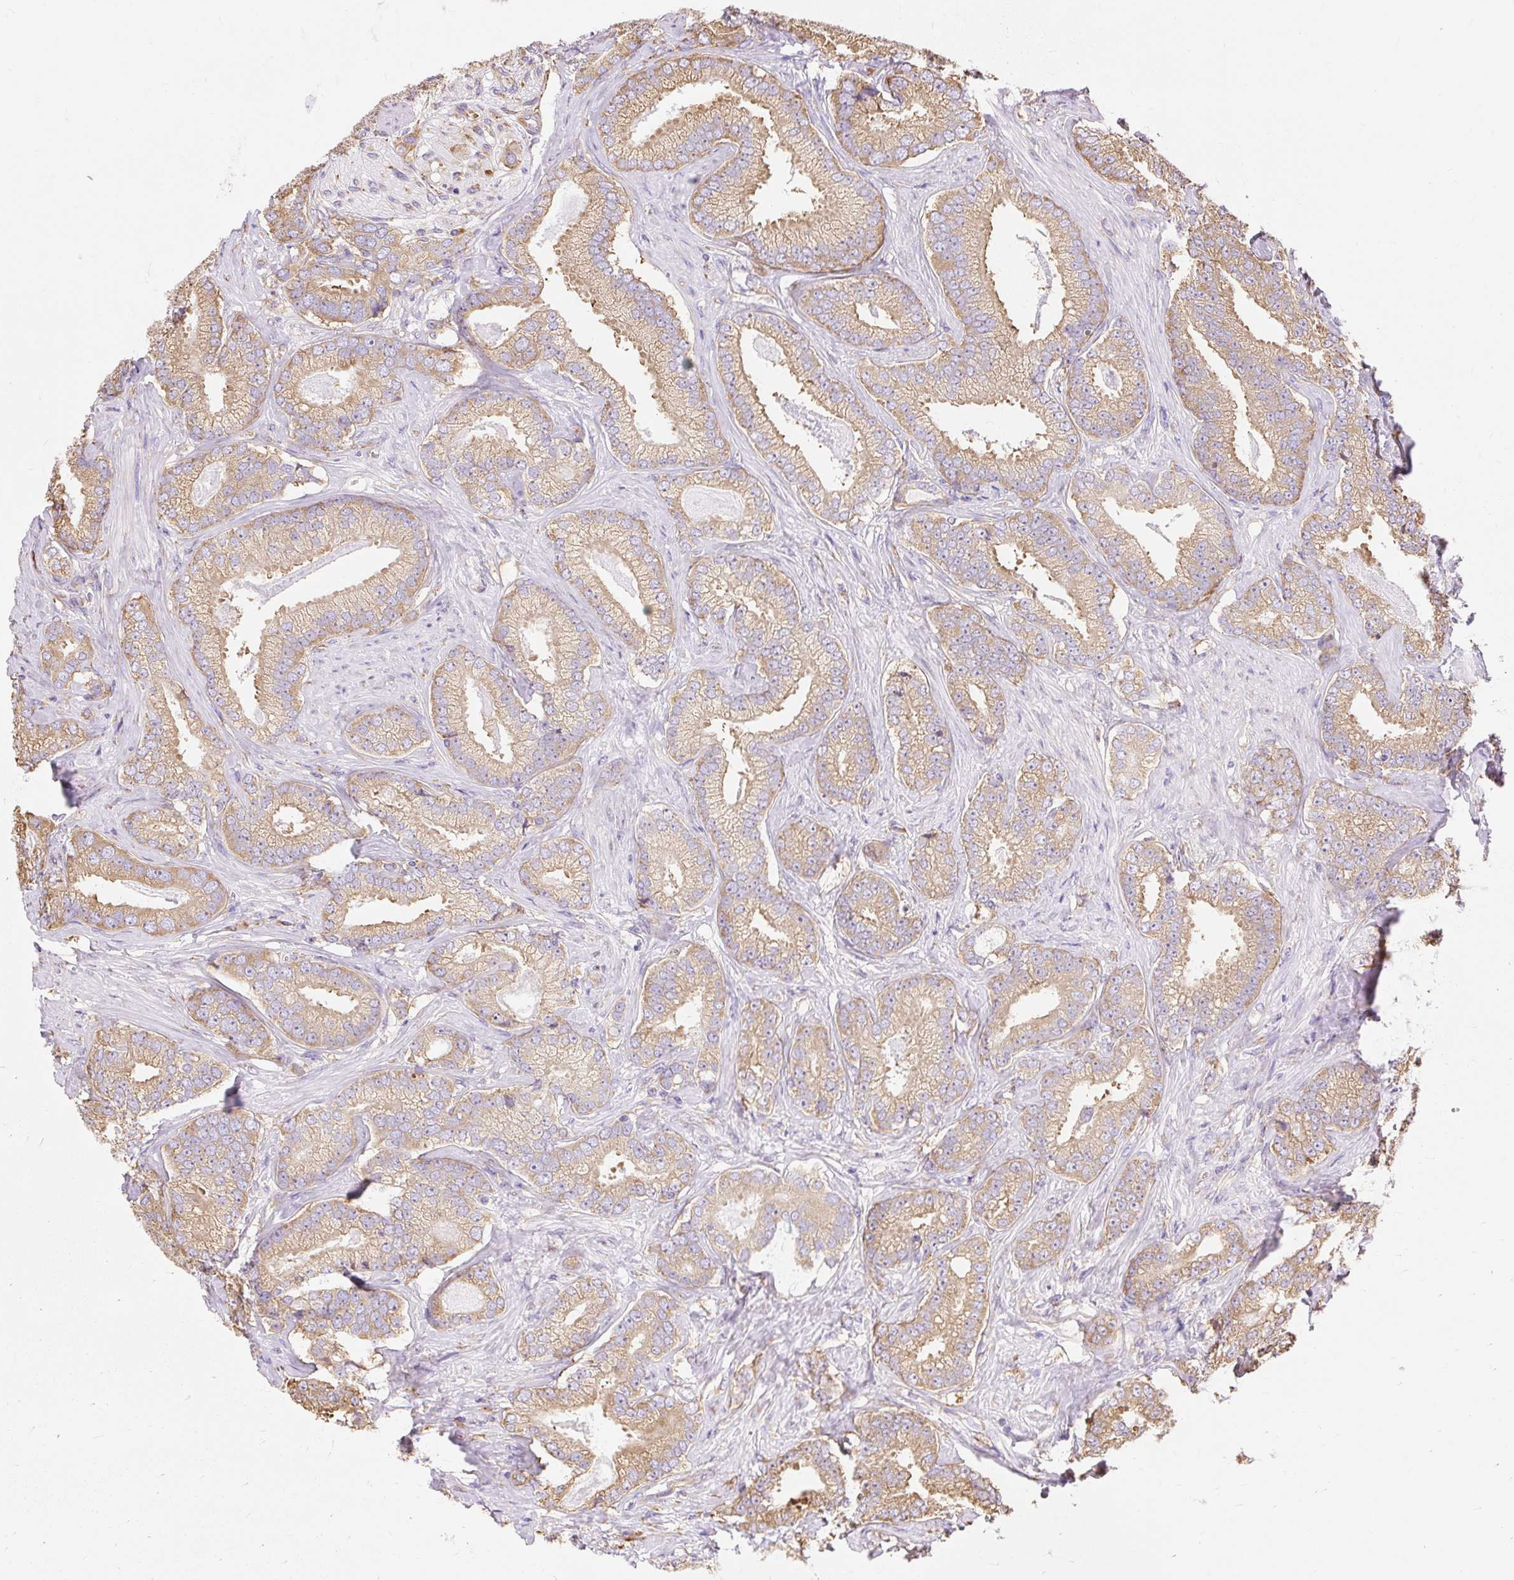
{"staining": {"intensity": "moderate", "quantity": ">75%", "location": "cytoplasmic/membranous"}, "tissue": "prostate cancer", "cell_type": "Tumor cells", "image_type": "cancer", "snomed": [{"axis": "morphology", "description": "Adenocarcinoma, Low grade"}, {"axis": "topography", "description": "Prostate"}], "caption": "A photomicrograph of prostate cancer stained for a protein reveals moderate cytoplasmic/membranous brown staining in tumor cells.", "gene": "RPS17", "patient": {"sex": "male", "age": 63}}